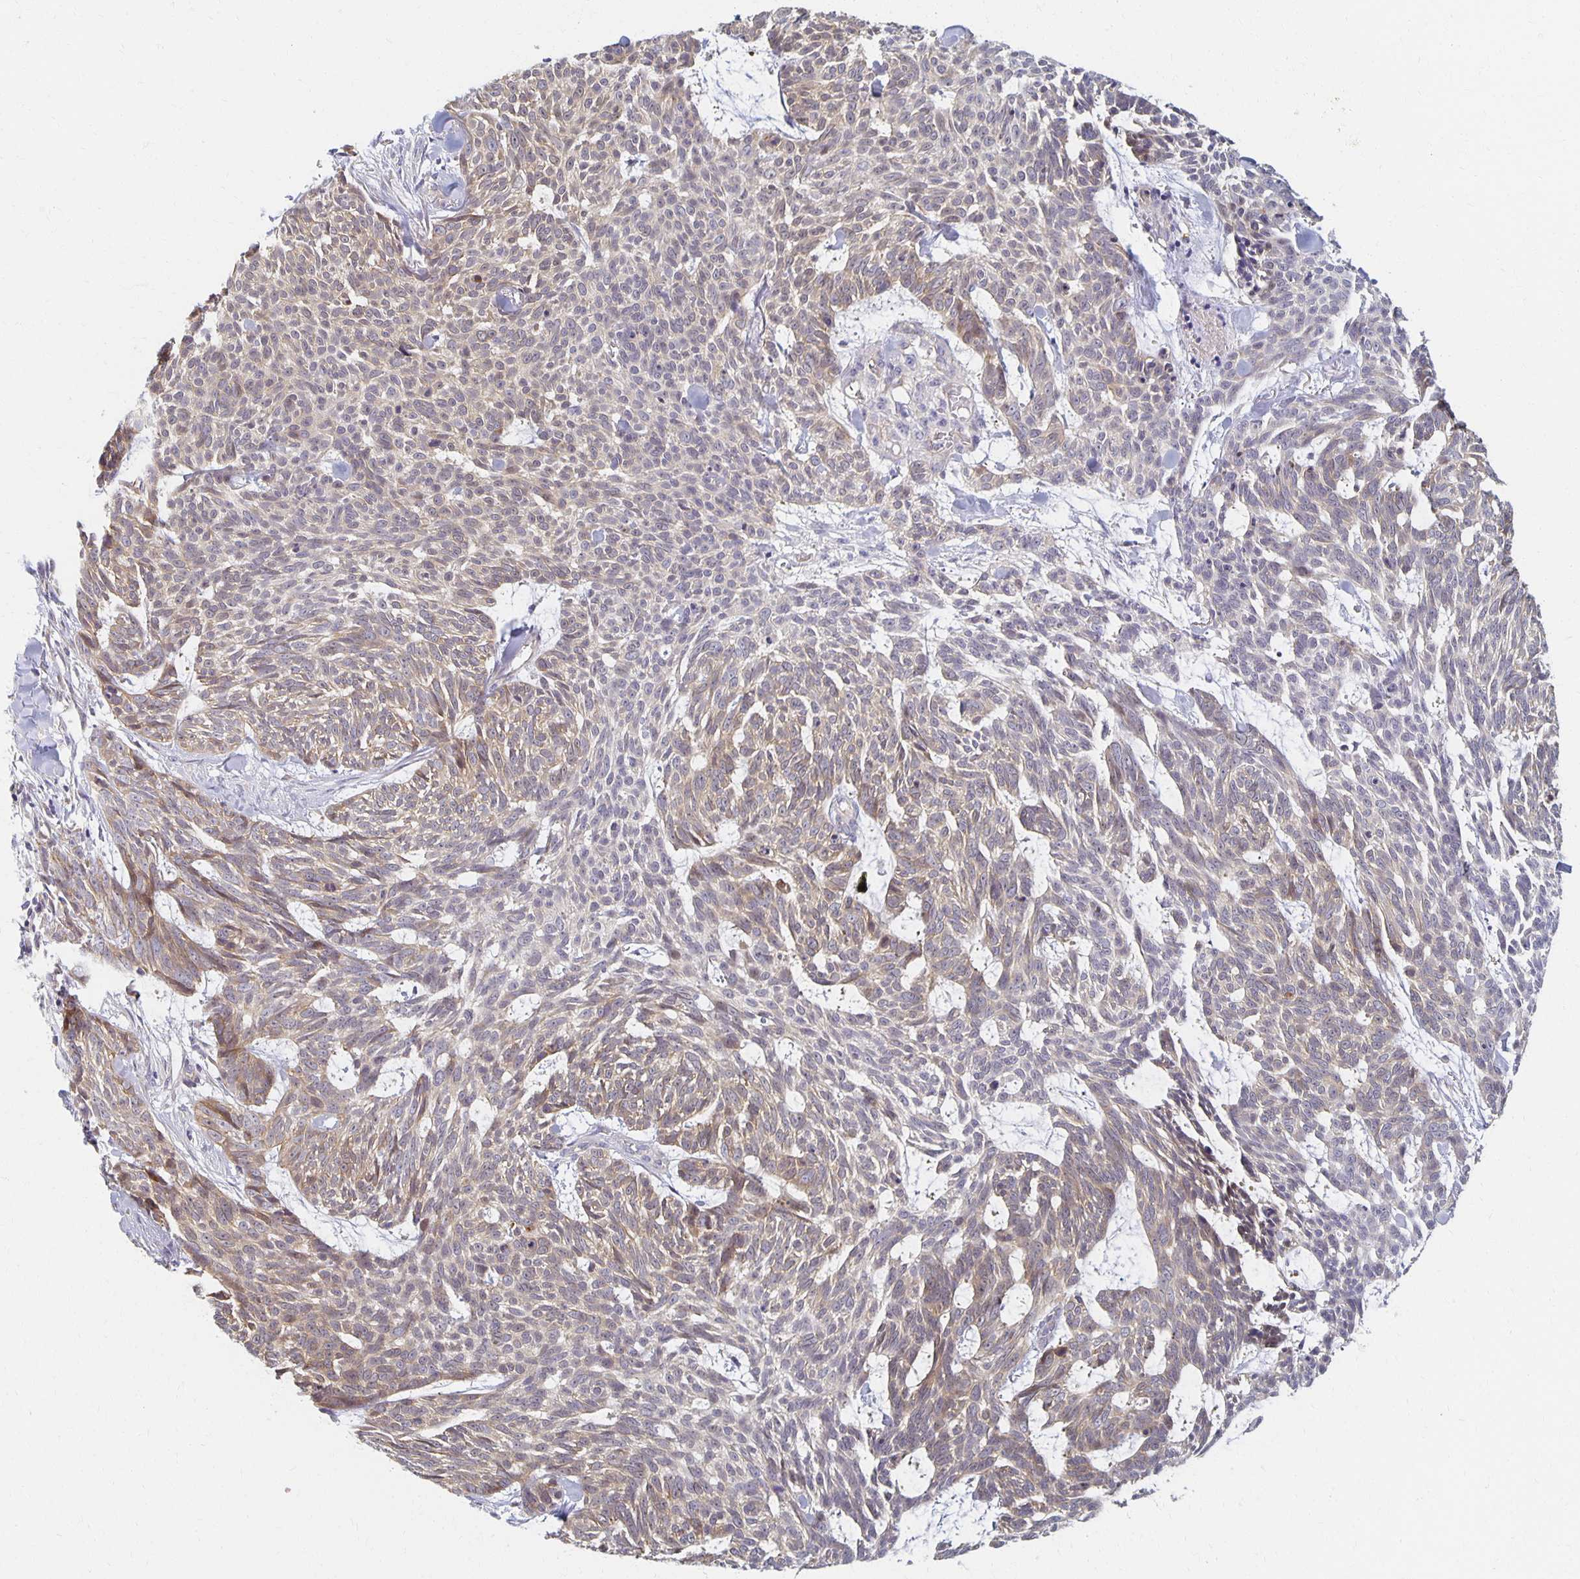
{"staining": {"intensity": "weak", "quantity": "25%-75%", "location": "cytoplasmic/membranous"}, "tissue": "skin cancer", "cell_type": "Tumor cells", "image_type": "cancer", "snomed": [{"axis": "morphology", "description": "Basal cell carcinoma"}, {"axis": "topography", "description": "Skin"}], "caption": "DAB immunohistochemical staining of human basal cell carcinoma (skin) displays weak cytoplasmic/membranous protein expression in about 25%-75% of tumor cells.", "gene": "SORL1", "patient": {"sex": "female", "age": 93}}